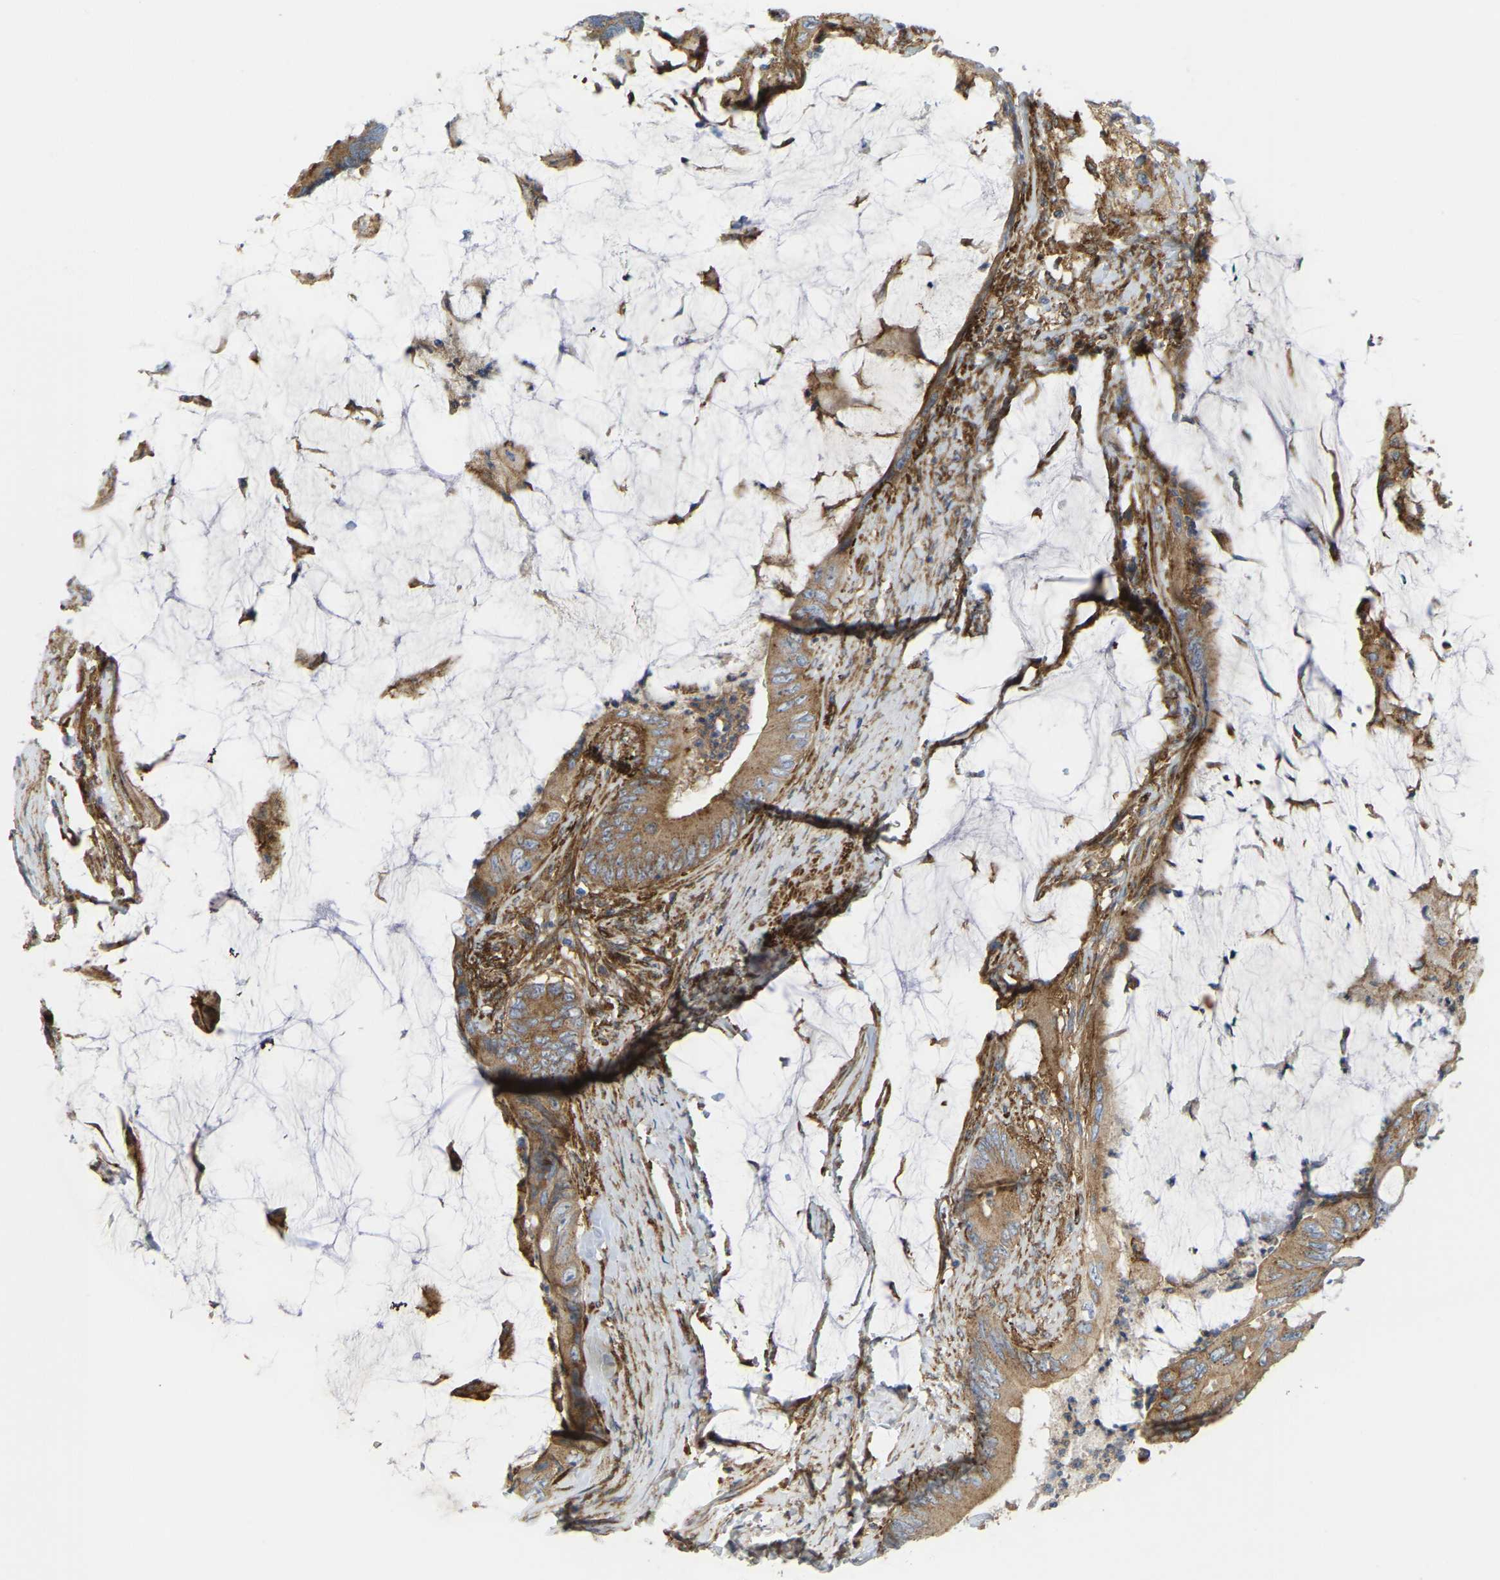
{"staining": {"intensity": "moderate", "quantity": ">75%", "location": "cytoplasmic/membranous"}, "tissue": "colorectal cancer", "cell_type": "Tumor cells", "image_type": "cancer", "snomed": [{"axis": "morphology", "description": "Adenocarcinoma, NOS"}, {"axis": "topography", "description": "Rectum"}], "caption": "Tumor cells reveal medium levels of moderate cytoplasmic/membranous positivity in about >75% of cells in human adenocarcinoma (colorectal). The staining was performed using DAB, with brown indicating positive protein expression. Nuclei are stained blue with hematoxylin.", "gene": "PICALM", "patient": {"sex": "female", "age": 77}}